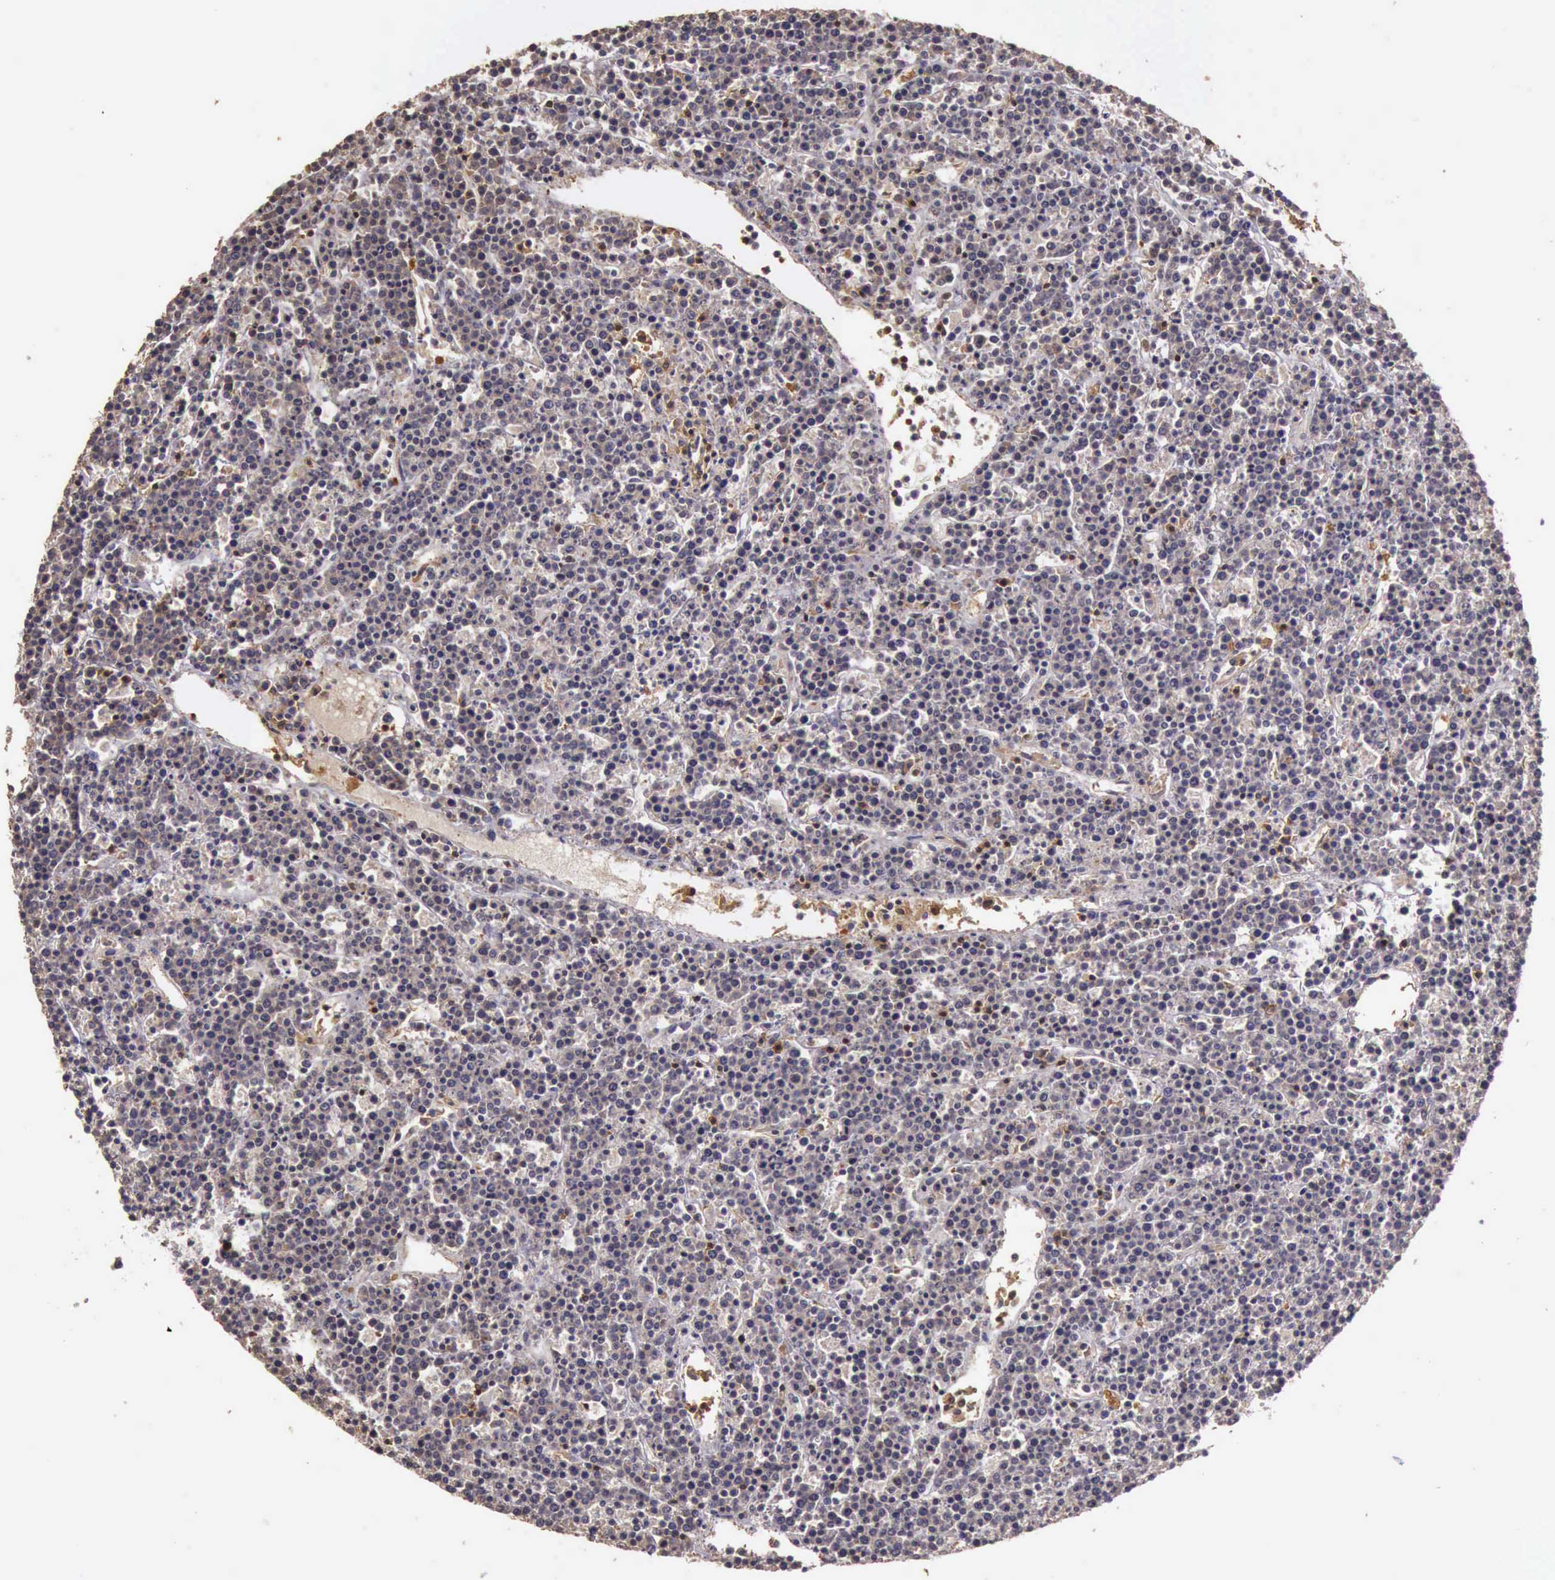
{"staining": {"intensity": "moderate", "quantity": "25%-75%", "location": "cytoplasmic/membranous"}, "tissue": "lymphoma", "cell_type": "Tumor cells", "image_type": "cancer", "snomed": [{"axis": "morphology", "description": "Malignant lymphoma, non-Hodgkin's type, High grade"}, {"axis": "topography", "description": "Ovary"}], "caption": "Immunohistochemistry (IHC) (DAB) staining of lymphoma reveals moderate cytoplasmic/membranous protein positivity in about 25%-75% of tumor cells.", "gene": "ARHGAP4", "patient": {"sex": "female", "age": 56}}